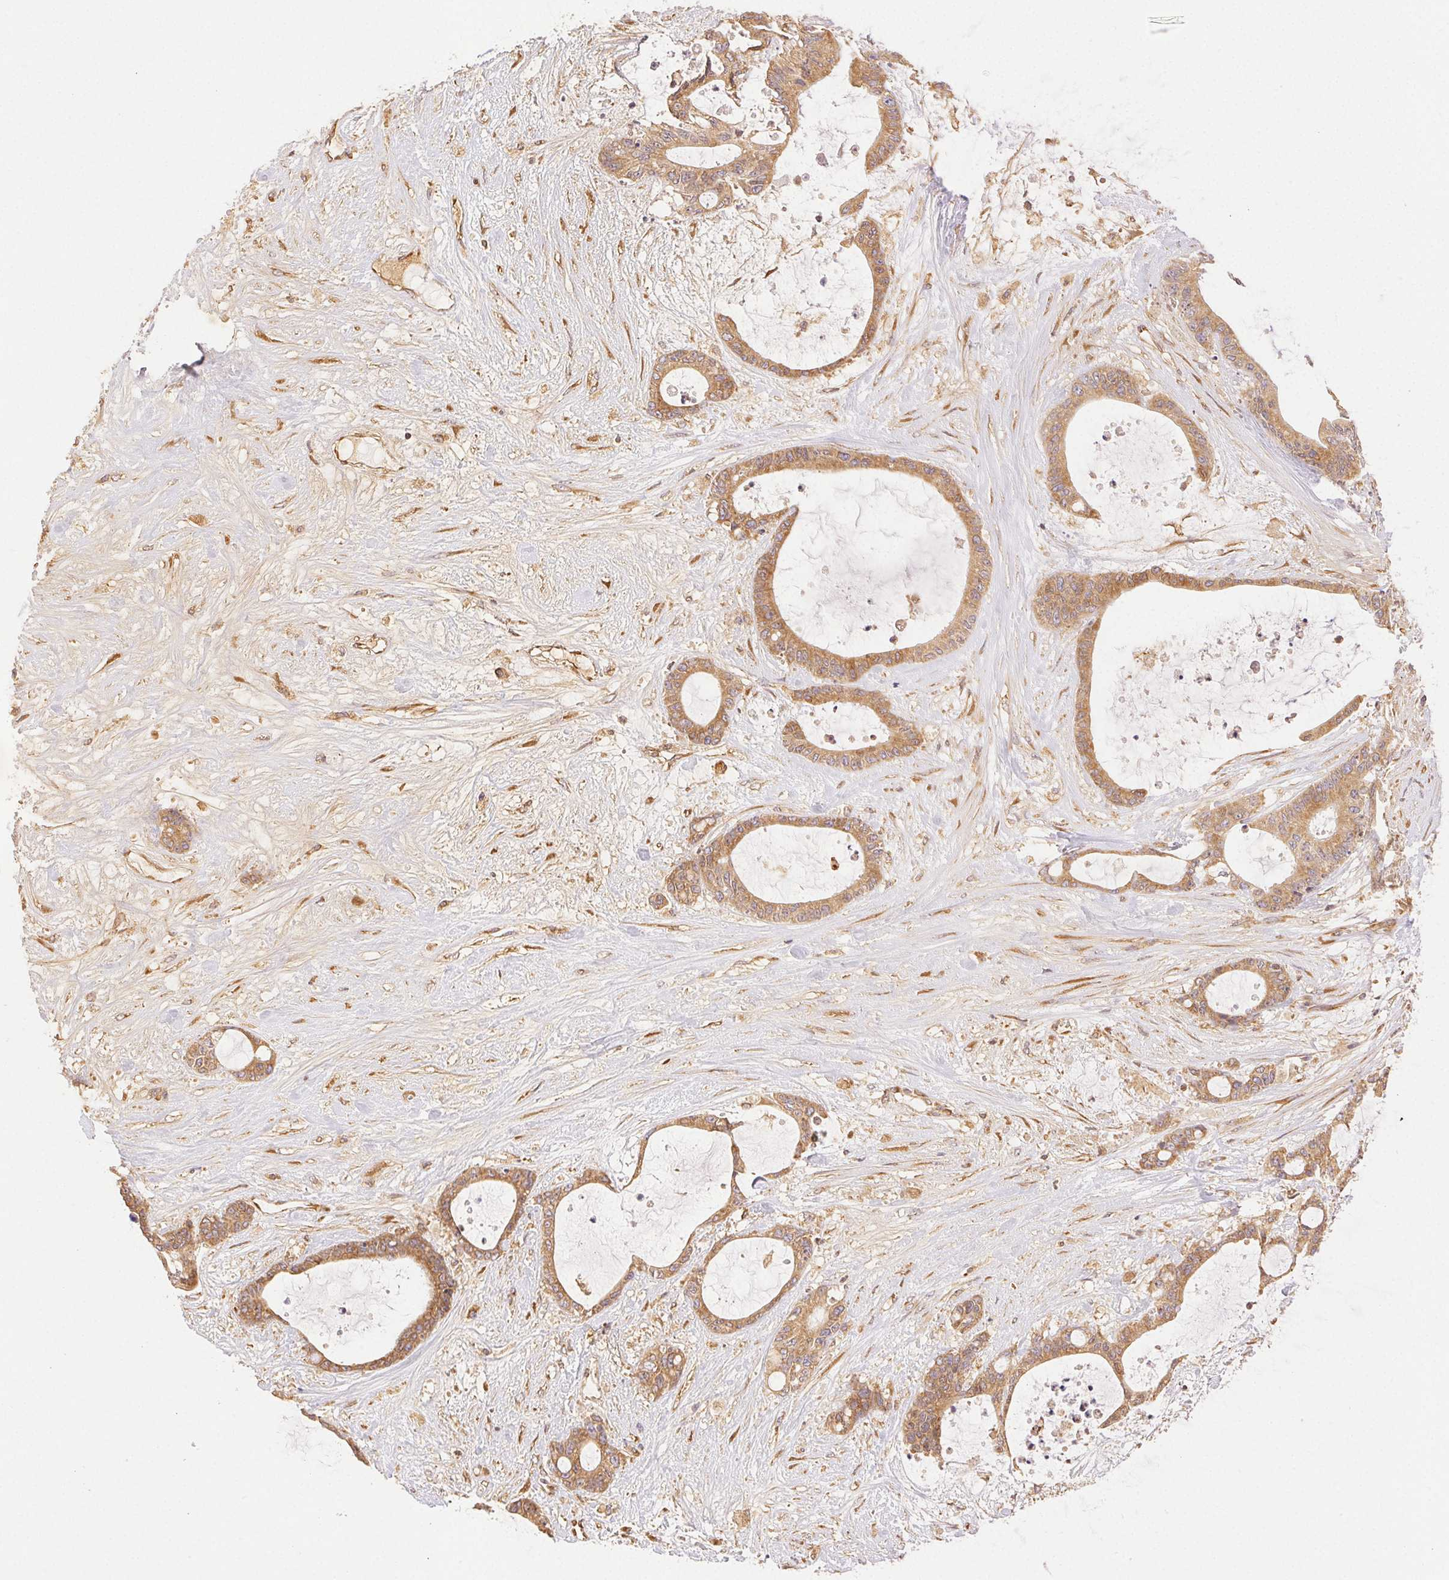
{"staining": {"intensity": "moderate", "quantity": ">75%", "location": "cytoplasmic/membranous"}, "tissue": "liver cancer", "cell_type": "Tumor cells", "image_type": "cancer", "snomed": [{"axis": "morphology", "description": "Normal tissue, NOS"}, {"axis": "morphology", "description": "Cholangiocarcinoma"}, {"axis": "topography", "description": "Liver"}, {"axis": "topography", "description": "Peripheral nerve tissue"}], "caption": "Immunohistochemical staining of liver cancer (cholangiocarcinoma) reveals medium levels of moderate cytoplasmic/membranous protein expression in about >75% of tumor cells.", "gene": "ENTREP1", "patient": {"sex": "female", "age": 73}}